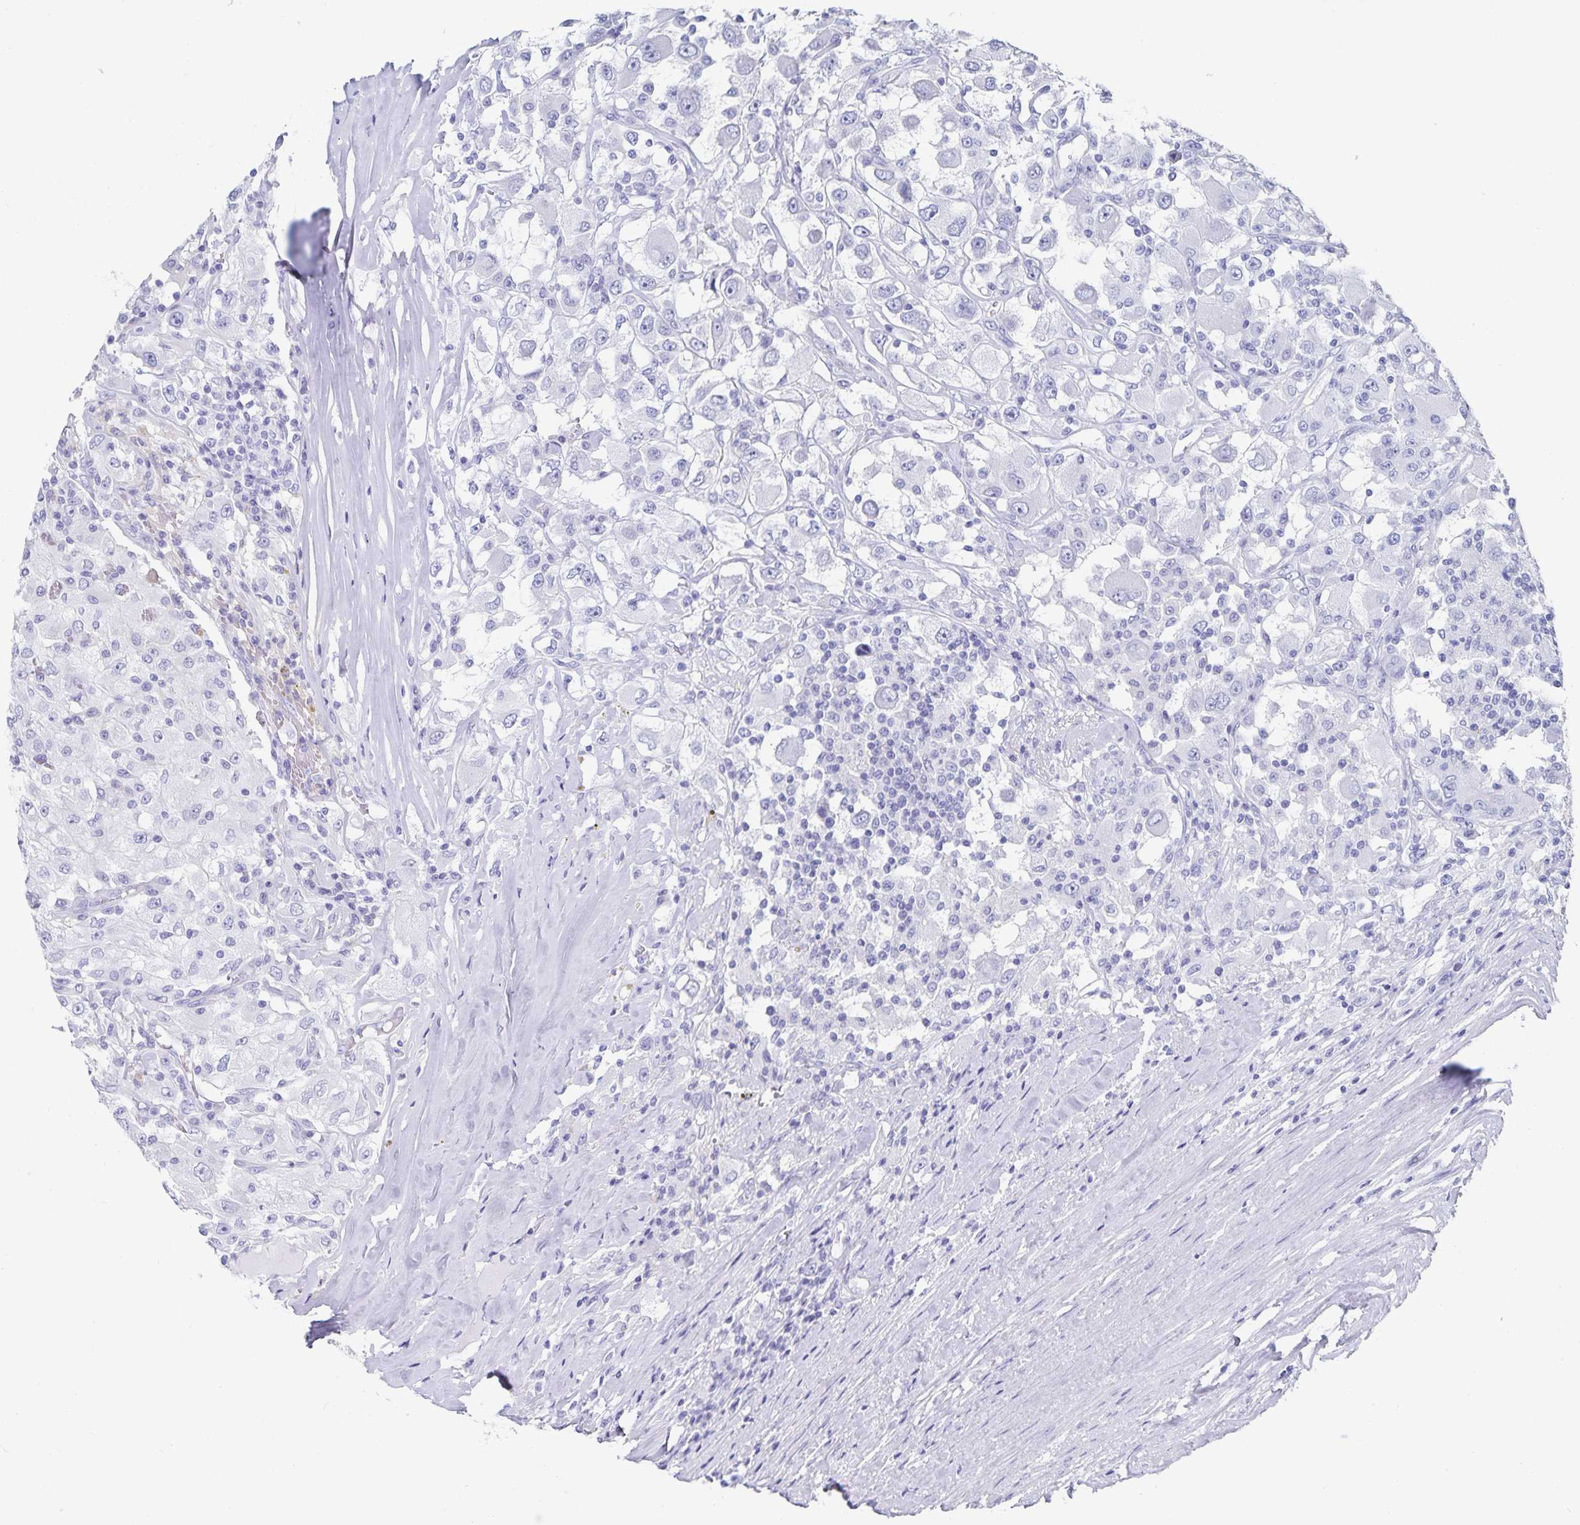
{"staining": {"intensity": "negative", "quantity": "none", "location": "none"}, "tissue": "renal cancer", "cell_type": "Tumor cells", "image_type": "cancer", "snomed": [{"axis": "morphology", "description": "Adenocarcinoma, NOS"}, {"axis": "topography", "description": "Kidney"}], "caption": "A histopathology image of human renal adenocarcinoma is negative for staining in tumor cells.", "gene": "C19orf73", "patient": {"sex": "female", "age": 67}}